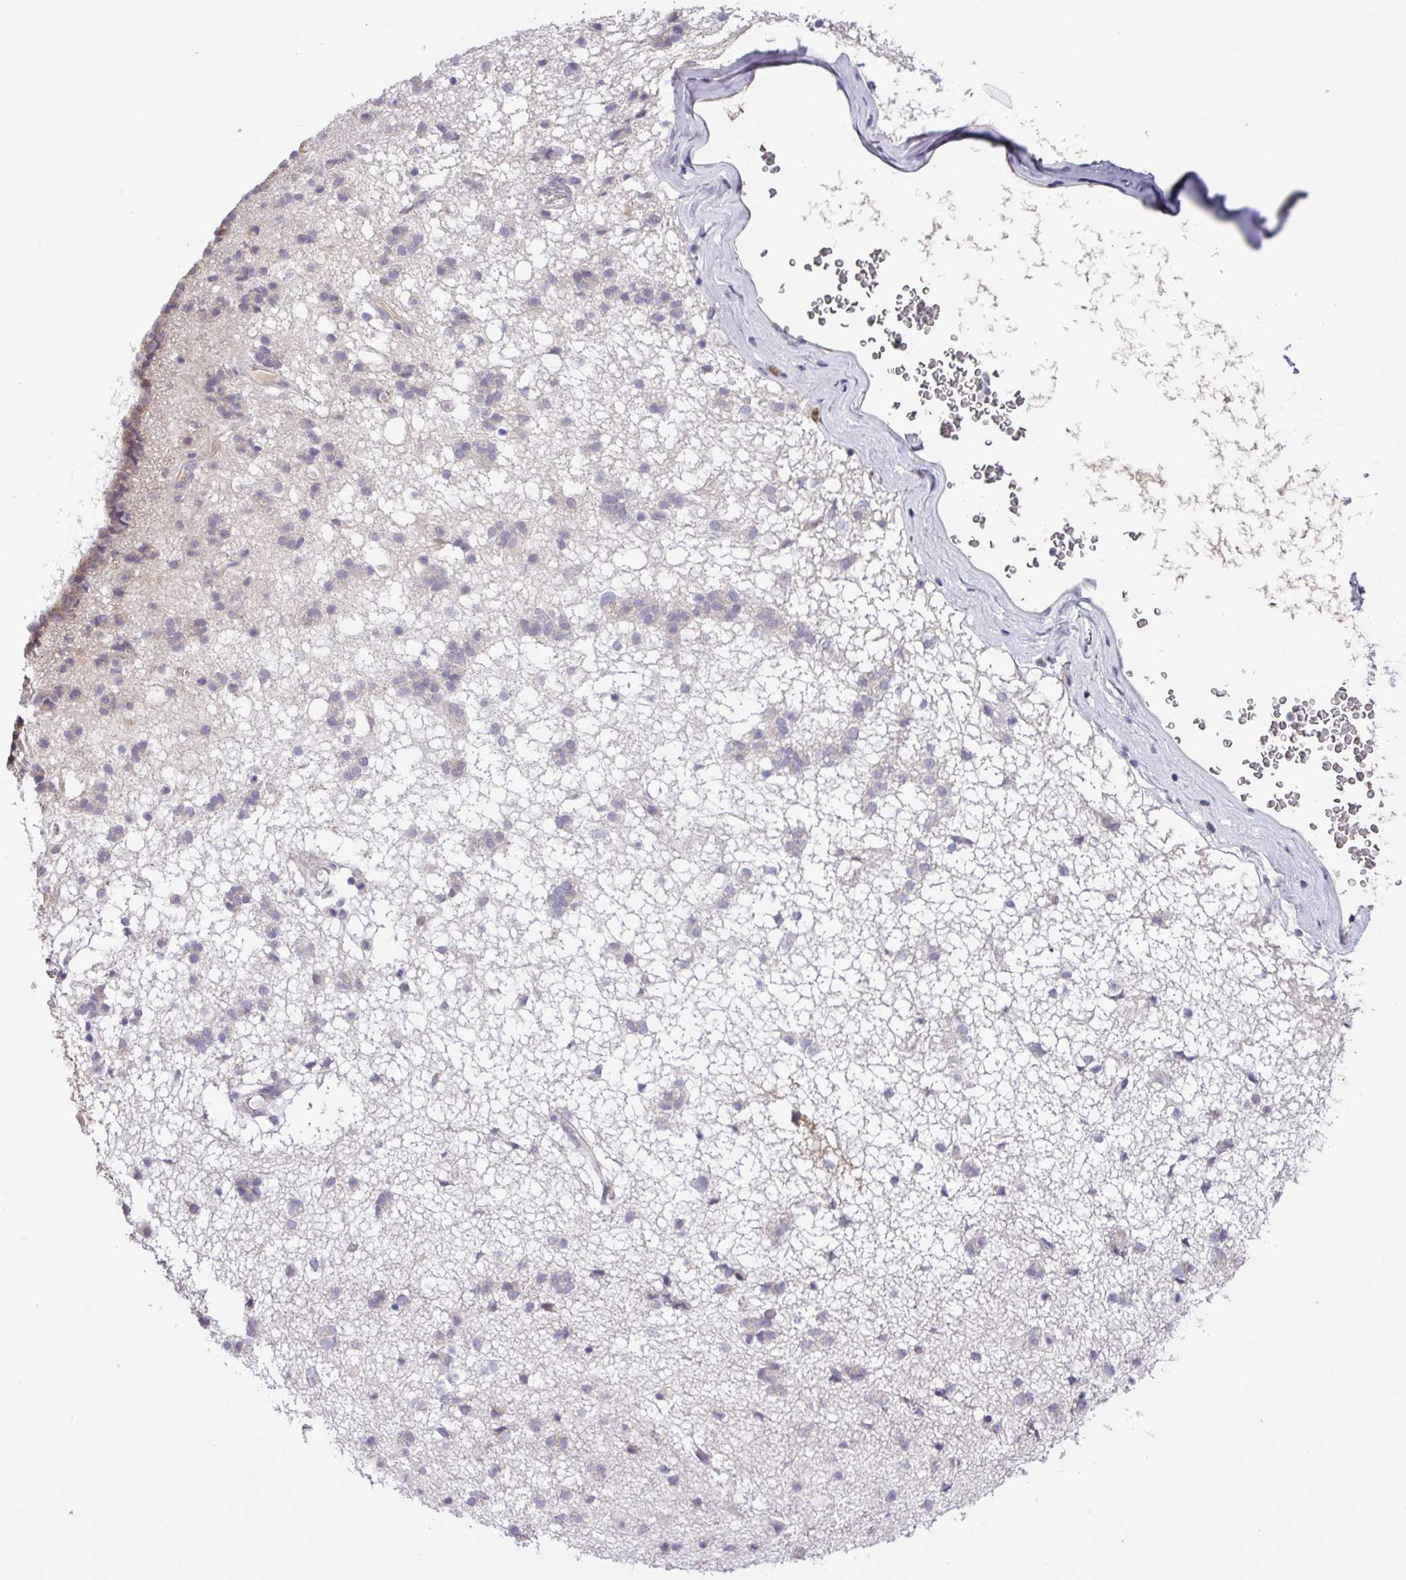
{"staining": {"intensity": "negative", "quantity": "none", "location": "none"}, "tissue": "caudate", "cell_type": "Glial cells", "image_type": "normal", "snomed": [{"axis": "morphology", "description": "Normal tissue, NOS"}, {"axis": "topography", "description": "Lateral ventricle wall"}], "caption": "Immunohistochemistry (IHC) micrograph of benign caudate stained for a protein (brown), which exhibits no positivity in glial cells. (Immunohistochemistry, brightfield microscopy, high magnification).", "gene": "SFTPB", "patient": {"sex": "male", "age": 58}}